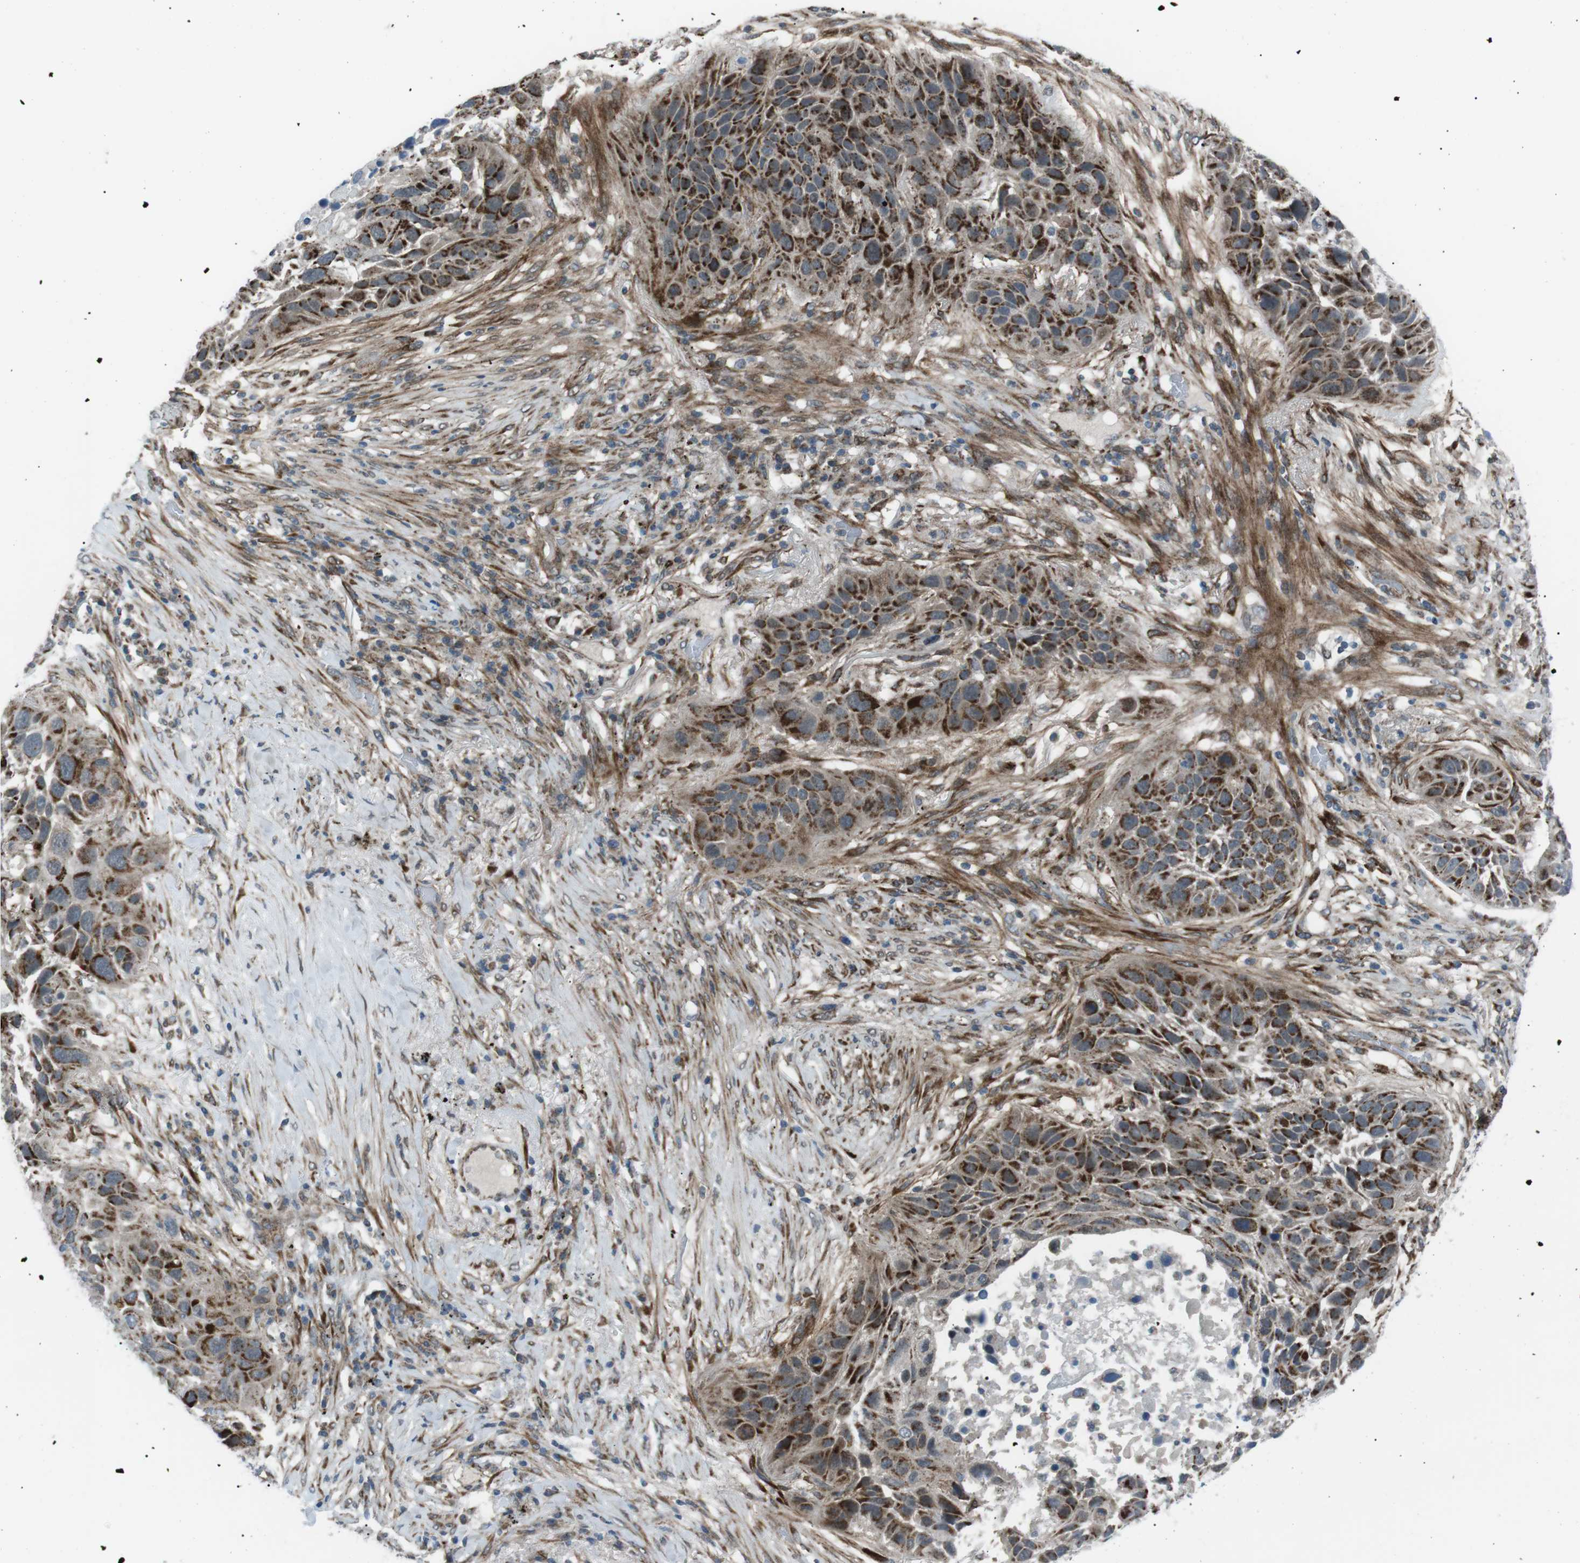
{"staining": {"intensity": "strong", "quantity": ">75%", "location": "cytoplasmic/membranous"}, "tissue": "lung cancer", "cell_type": "Tumor cells", "image_type": "cancer", "snomed": [{"axis": "morphology", "description": "Squamous cell carcinoma, NOS"}, {"axis": "topography", "description": "Lung"}], "caption": "Lung squamous cell carcinoma stained with DAB (3,3'-diaminobenzidine) IHC shows high levels of strong cytoplasmic/membranous staining in approximately >75% of tumor cells. The staining is performed using DAB brown chromogen to label protein expression. The nuclei are counter-stained blue using hematoxylin.", "gene": "ARID5B", "patient": {"sex": "male", "age": 57}}